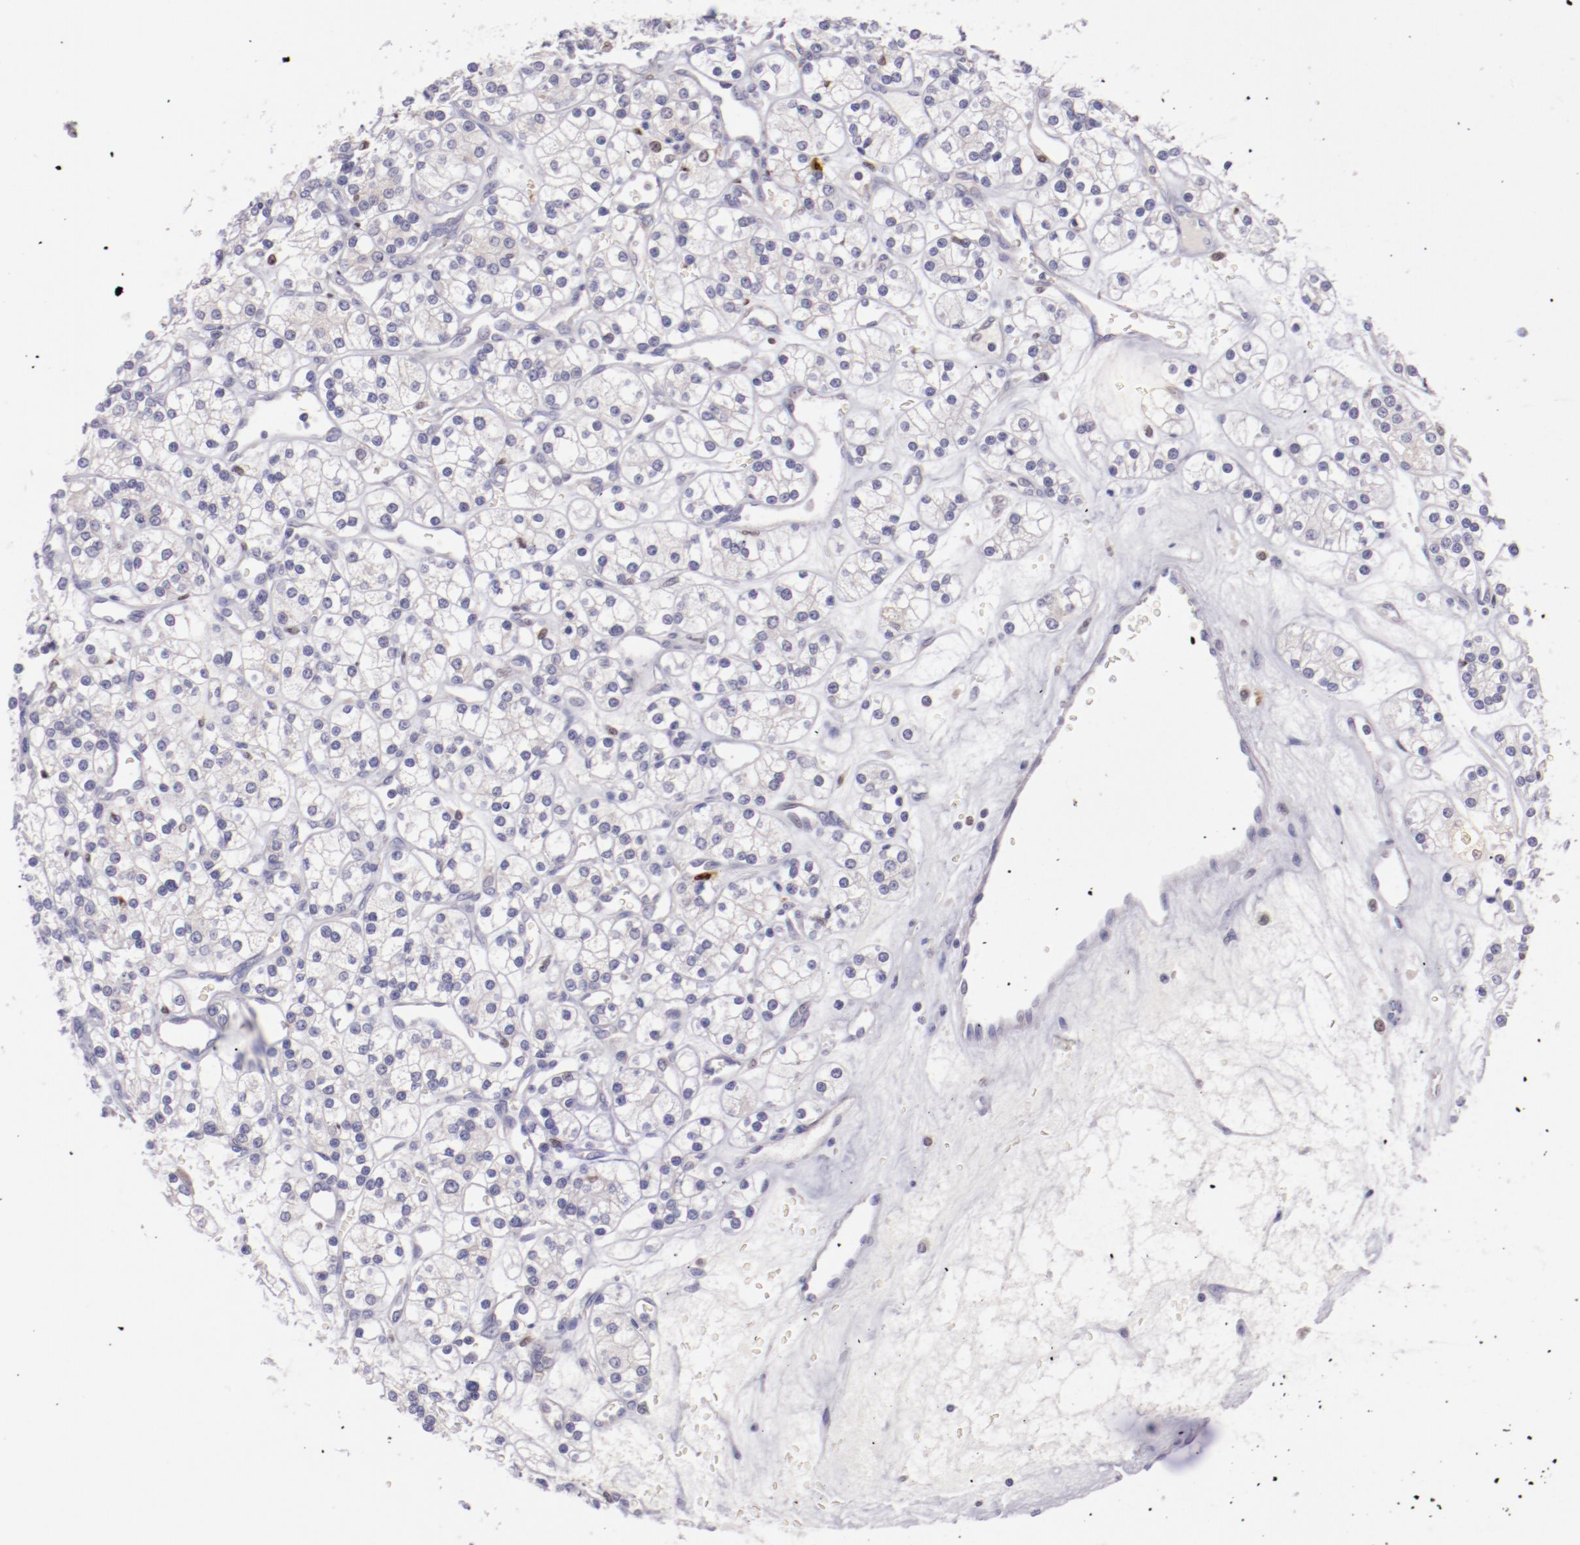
{"staining": {"intensity": "negative", "quantity": "none", "location": "none"}, "tissue": "renal cancer", "cell_type": "Tumor cells", "image_type": "cancer", "snomed": [{"axis": "morphology", "description": "Adenocarcinoma, NOS"}, {"axis": "topography", "description": "Kidney"}], "caption": "High magnification brightfield microscopy of adenocarcinoma (renal) stained with DAB (brown) and counterstained with hematoxylin (blue): tumor cells show no significant expression.", "gene": "IRF8", "patient": {"sex": "female", "age": 62}}